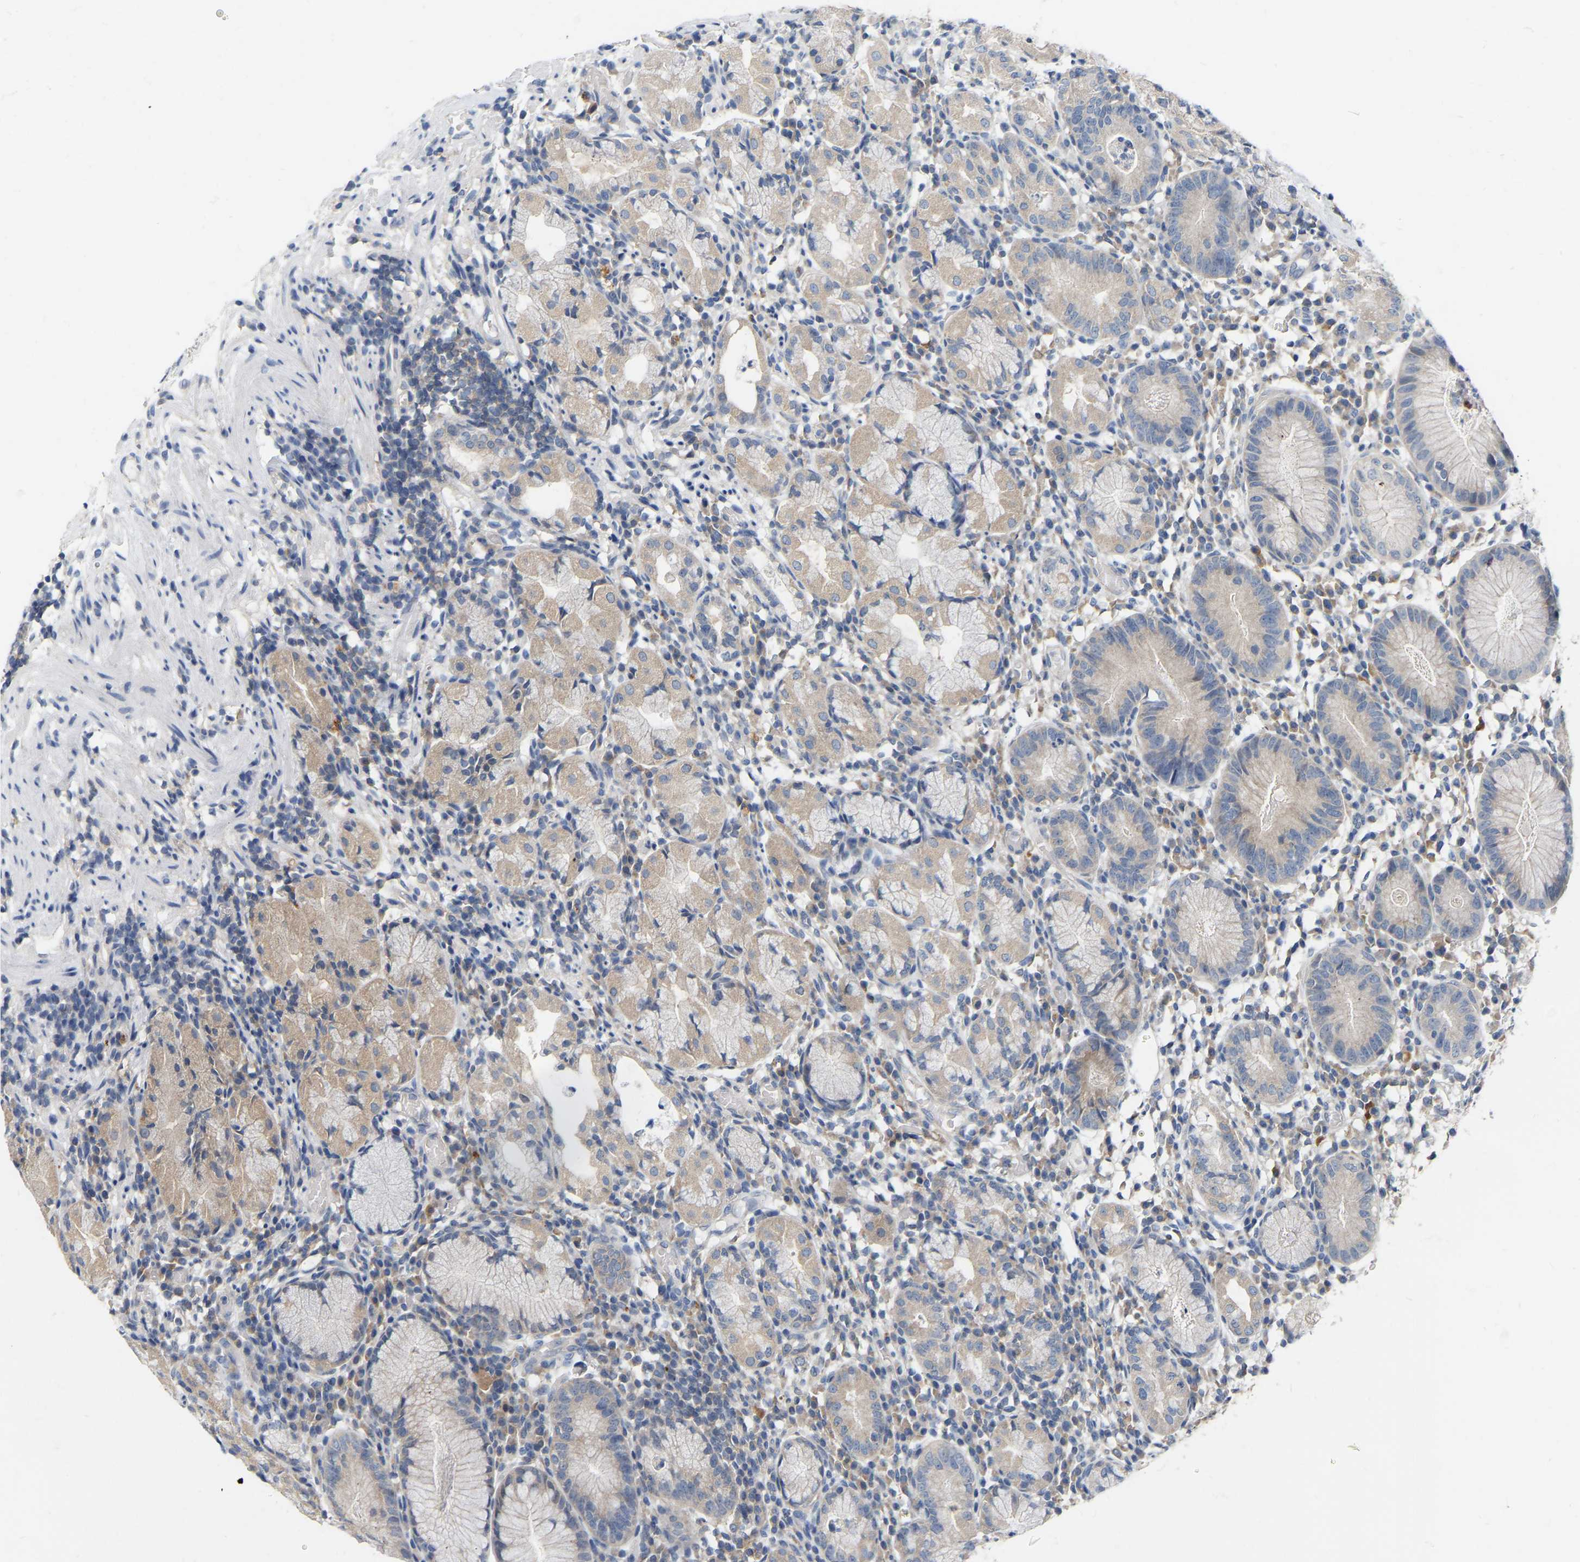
{"staining": {"intensity": "weak", "quantity": "25%-75%", "location": "cytoplasmic/membranous"}, "tissue": "stomach", "cell_type": "Glandular cells", "image_type": "normal", "snomed": [{"axis": "morphology", "description": "Normal tissue, NOS"}, {"axis": "topography", "description": "Stomach"}, {"axis": "topography", "description": "Stomach, lower"}], "caption": "Protein staining of unremarkable stomach displays weak cytoplasmic/membranous positivity in approximately 25%-75% of glandular cells.", "gene": "WIPI2", "patient": {"sex": "female", "age": 75}}